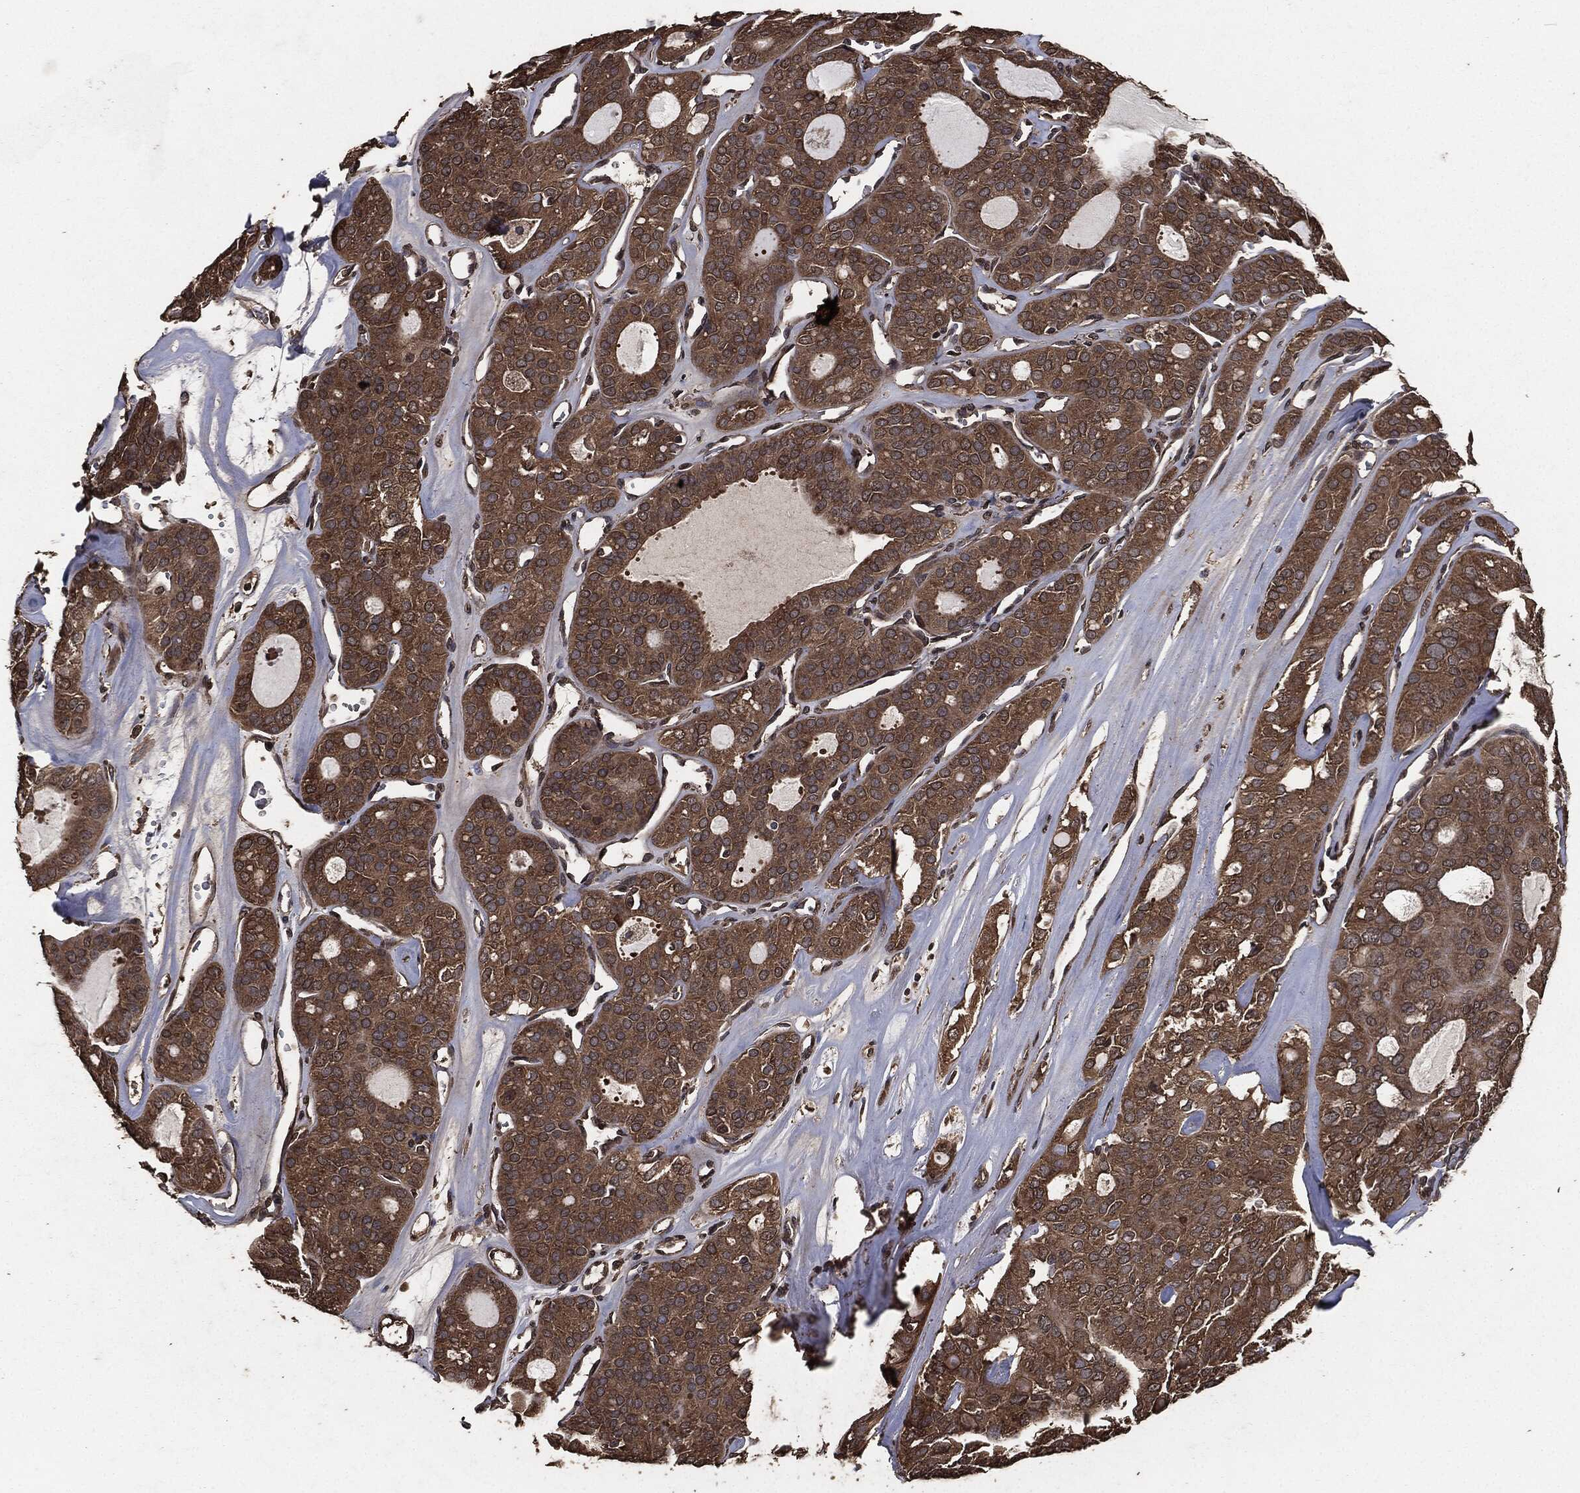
{"staining": {"intensity": "moderate", "quantity": ">75%", "location": "cytoplasmic/membranous"}, "tissue": "thyroid cancer", "cell_type": "Tumor cells", "image_type": "cancer", "snomed": [{"axis": "morphology", "description": "Follicular adenoma carcinoma, NOS"}, {"axis": "topography", "description": "Thyroid gland"}], "caption": "The photomicrograph displays immunohistochemical staining of thyroid follicular adenoma carcinoma. There is moderate cytoplasmic/membranous staining is present in about >75% of tumor cells.", "gene": "AKT1S1", "patient": {"sex": "male", "age": 75}}